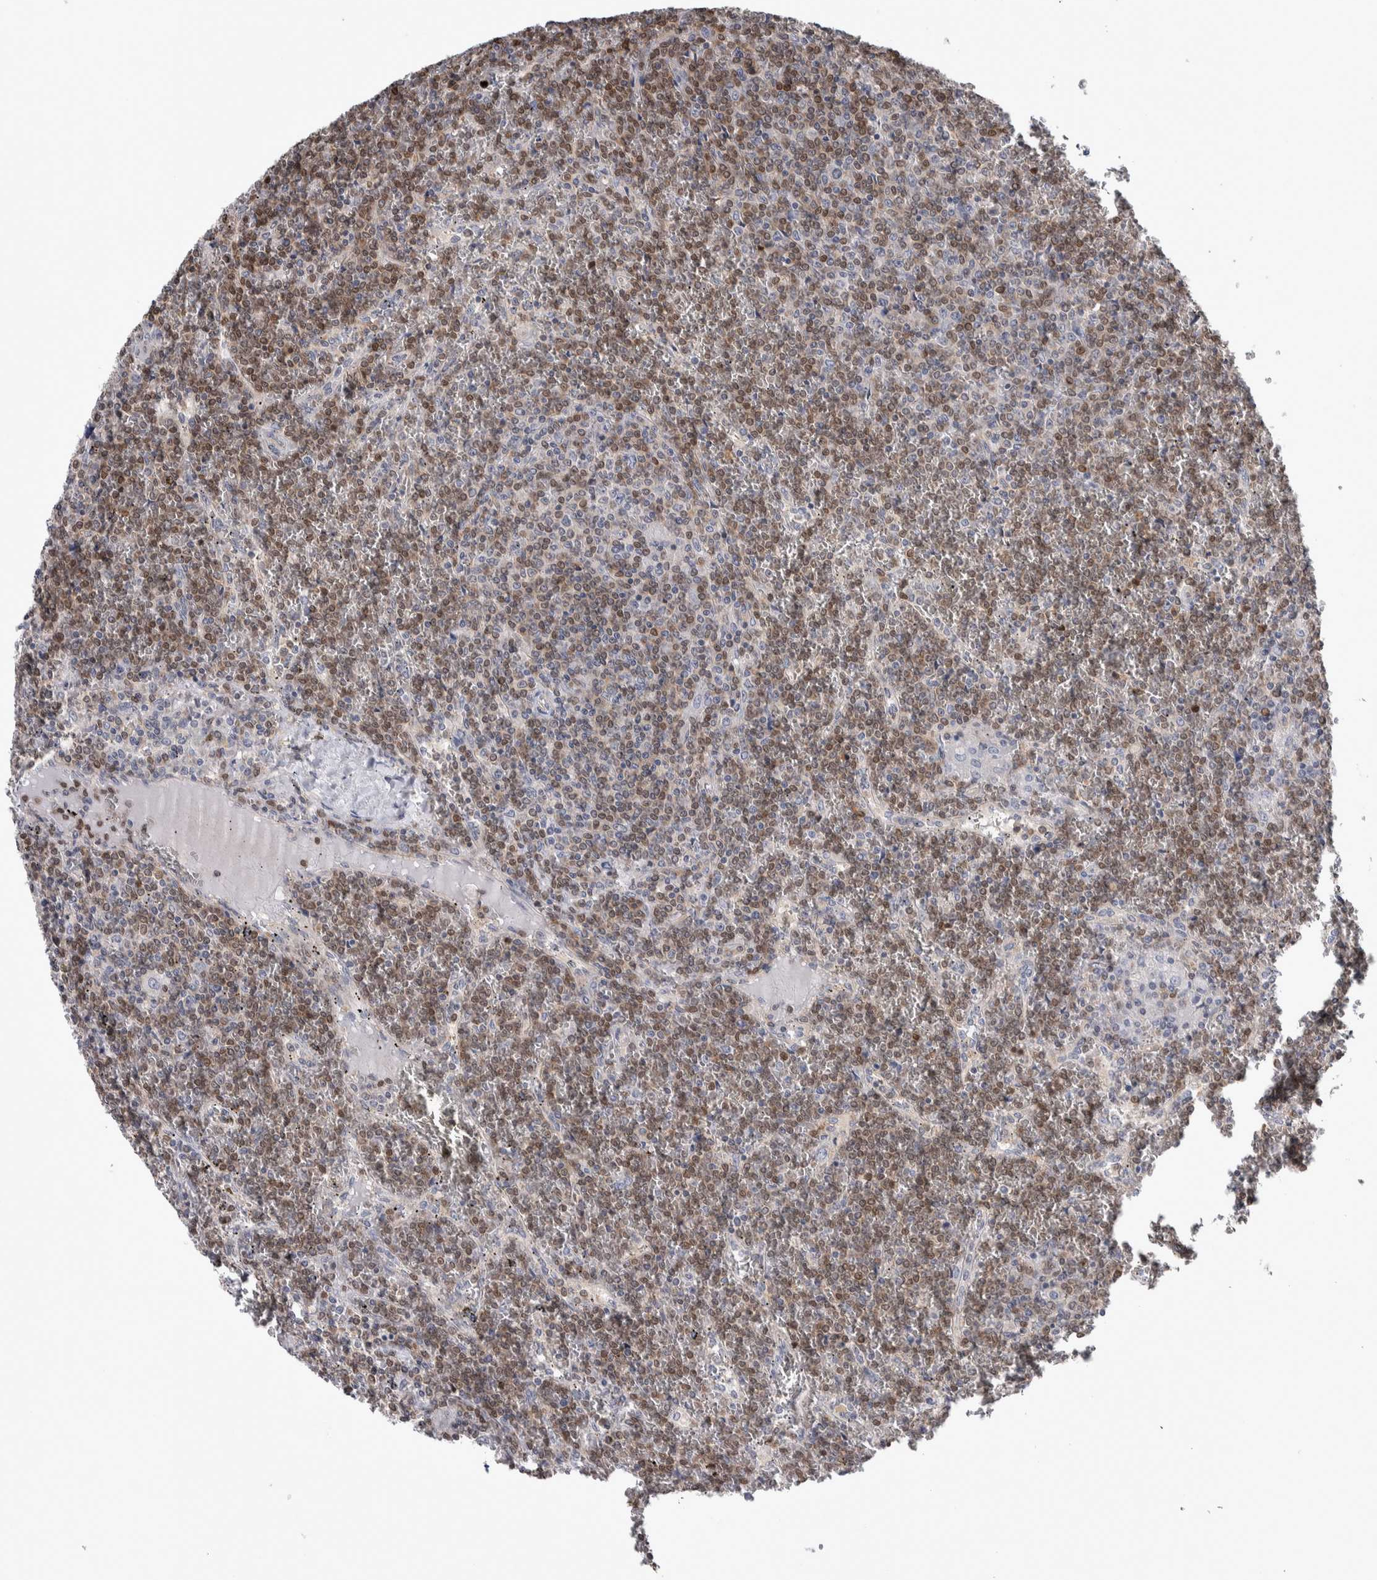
{"staining": {"intensity": "moderate", "quantity": "25%-75%", "location": "cytoplasmic/membranous,nuclear"}, "tissue": "lymphoma", "cell_type": "Tumor cells", "image_type": "cancer", "snomed": [{"axis": "morphology", "description": "Malignant lymphoma, non-Hodgkin's type, Low grade"}, {"axis": "topography", "description": "Spleen"}], "caption": "Immunohistochemistry (IHC) micrograph of human lymphoma stained for a protein (brown), which shows medium levels of moderate cytoplasmic/membranous and nuclear staining in approximately 25%-75% of tumor cells.", "gene": "TAX1BP1", "patient": {"sex": "female", "age": 19}}